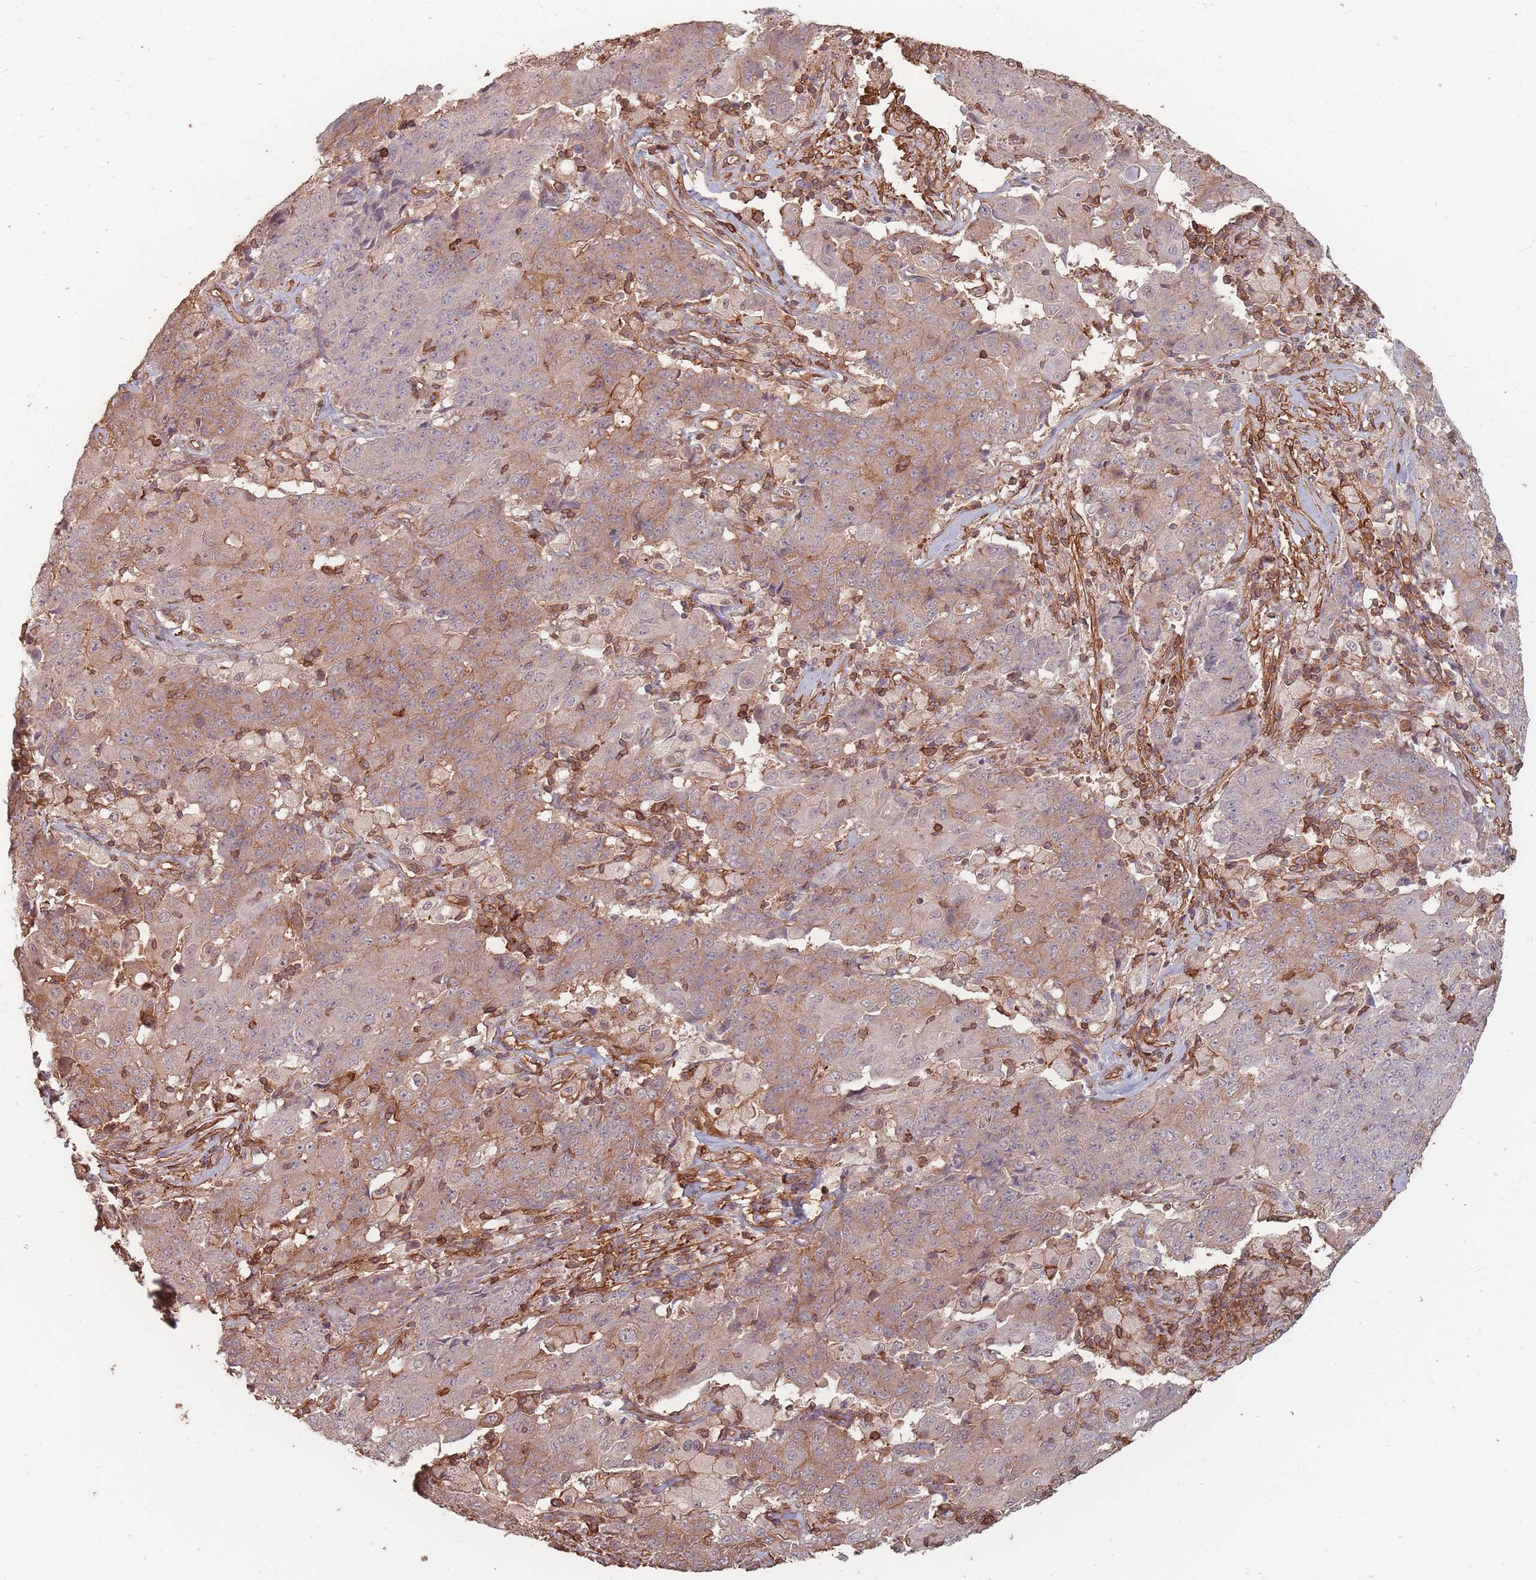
{"staining": {"intensity": "moderate", "quantity": "25%-75%", "location": "cytoplasmic/membranous"}, "tissue": "ovarian cancer", "cell_type": "Tumor cells", "image_type": "cancer", "snomed": [{"axis": "morphology", "description": "Carcinoma, endometroid"}, {"axis": "topography", "description": "Ovary"}], "caption": "Ovarian cancer stained with a protein marker displays moderate staining in tumor cells.", "gene": "PLS3", "patient": {"sex": "female", "age": 42}}